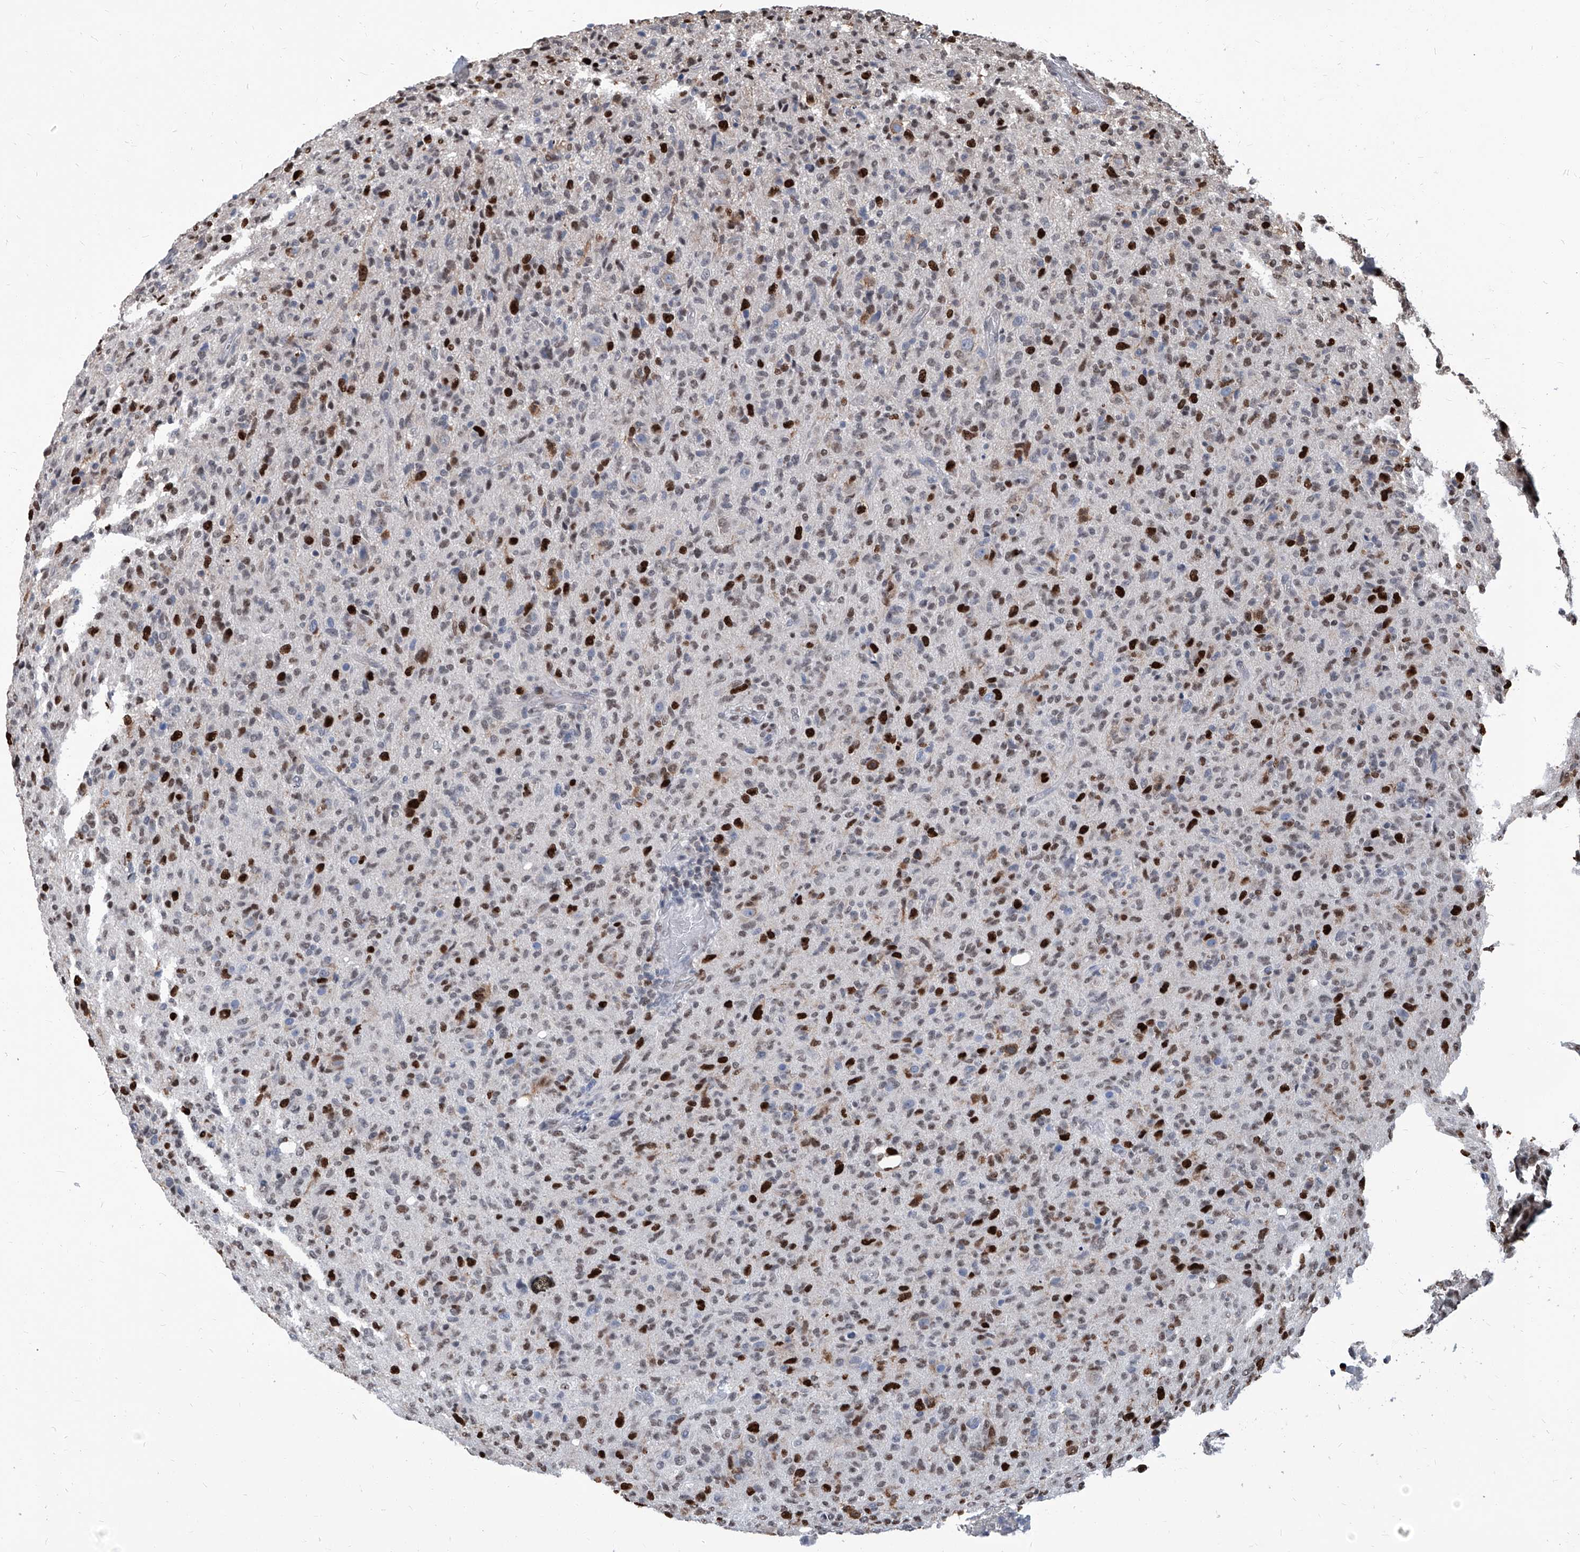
{"staining": {"intensity": "strong", "quantity": "<25%", "location": "nuclear"}, "tissue": "glioma", "cell_type": "Tumor cells", "image_type": "cancer", "snomed": [{"axis": "morphology", "description": "Glioma, malignant, High grade"}, {"axis": "topography", "description": "Brain"}], "caption": "IHC histopathology image of human malignant glioma (high-grade) stained for a protein (brown), which demonstrates medium levels of strong nuclear positivity in about <25% of tumor cells.", "gene": "PCNA", "patient": {"sex": "female", "age": 57}}